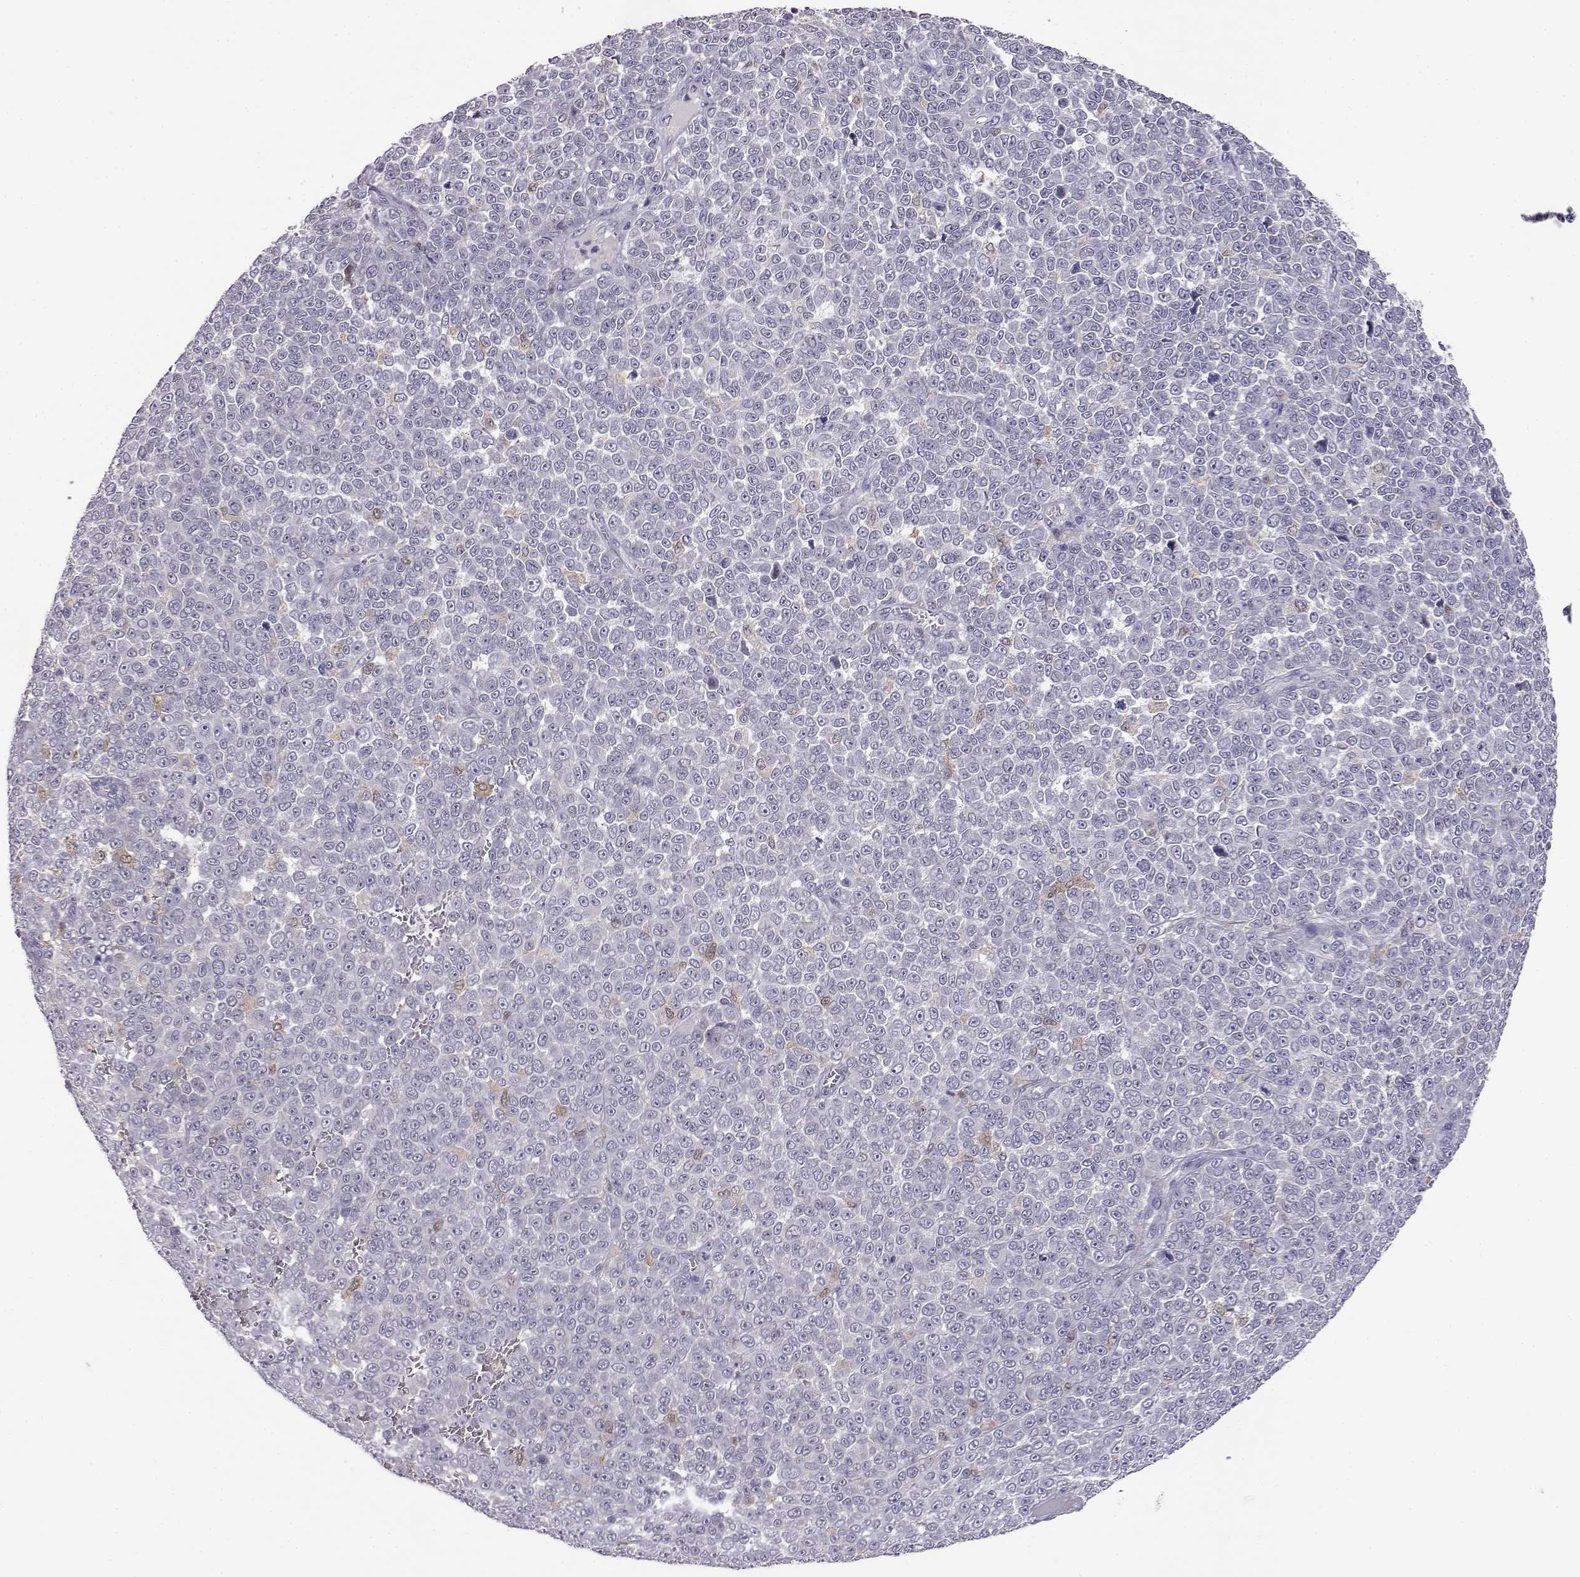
{"staining": {"intensity": "negative", "quantity": "none", "location": "none"}, "tissue": "melanoma", "cell_type": "Tumor cells", "image_type": "cancer", "snomed": [{"axis": "morphology", "description": "Malignant melanoma, NOS"}, {"axis": "topography", "description": "Skin"}], "caption": "The immunohistochemistry (IHC) photomicrograph has no significant staining in tumor cells of malignant melanoma tissue.", "gene": "AKR1B1", "patient": {"sex": "female", "age": 95}}